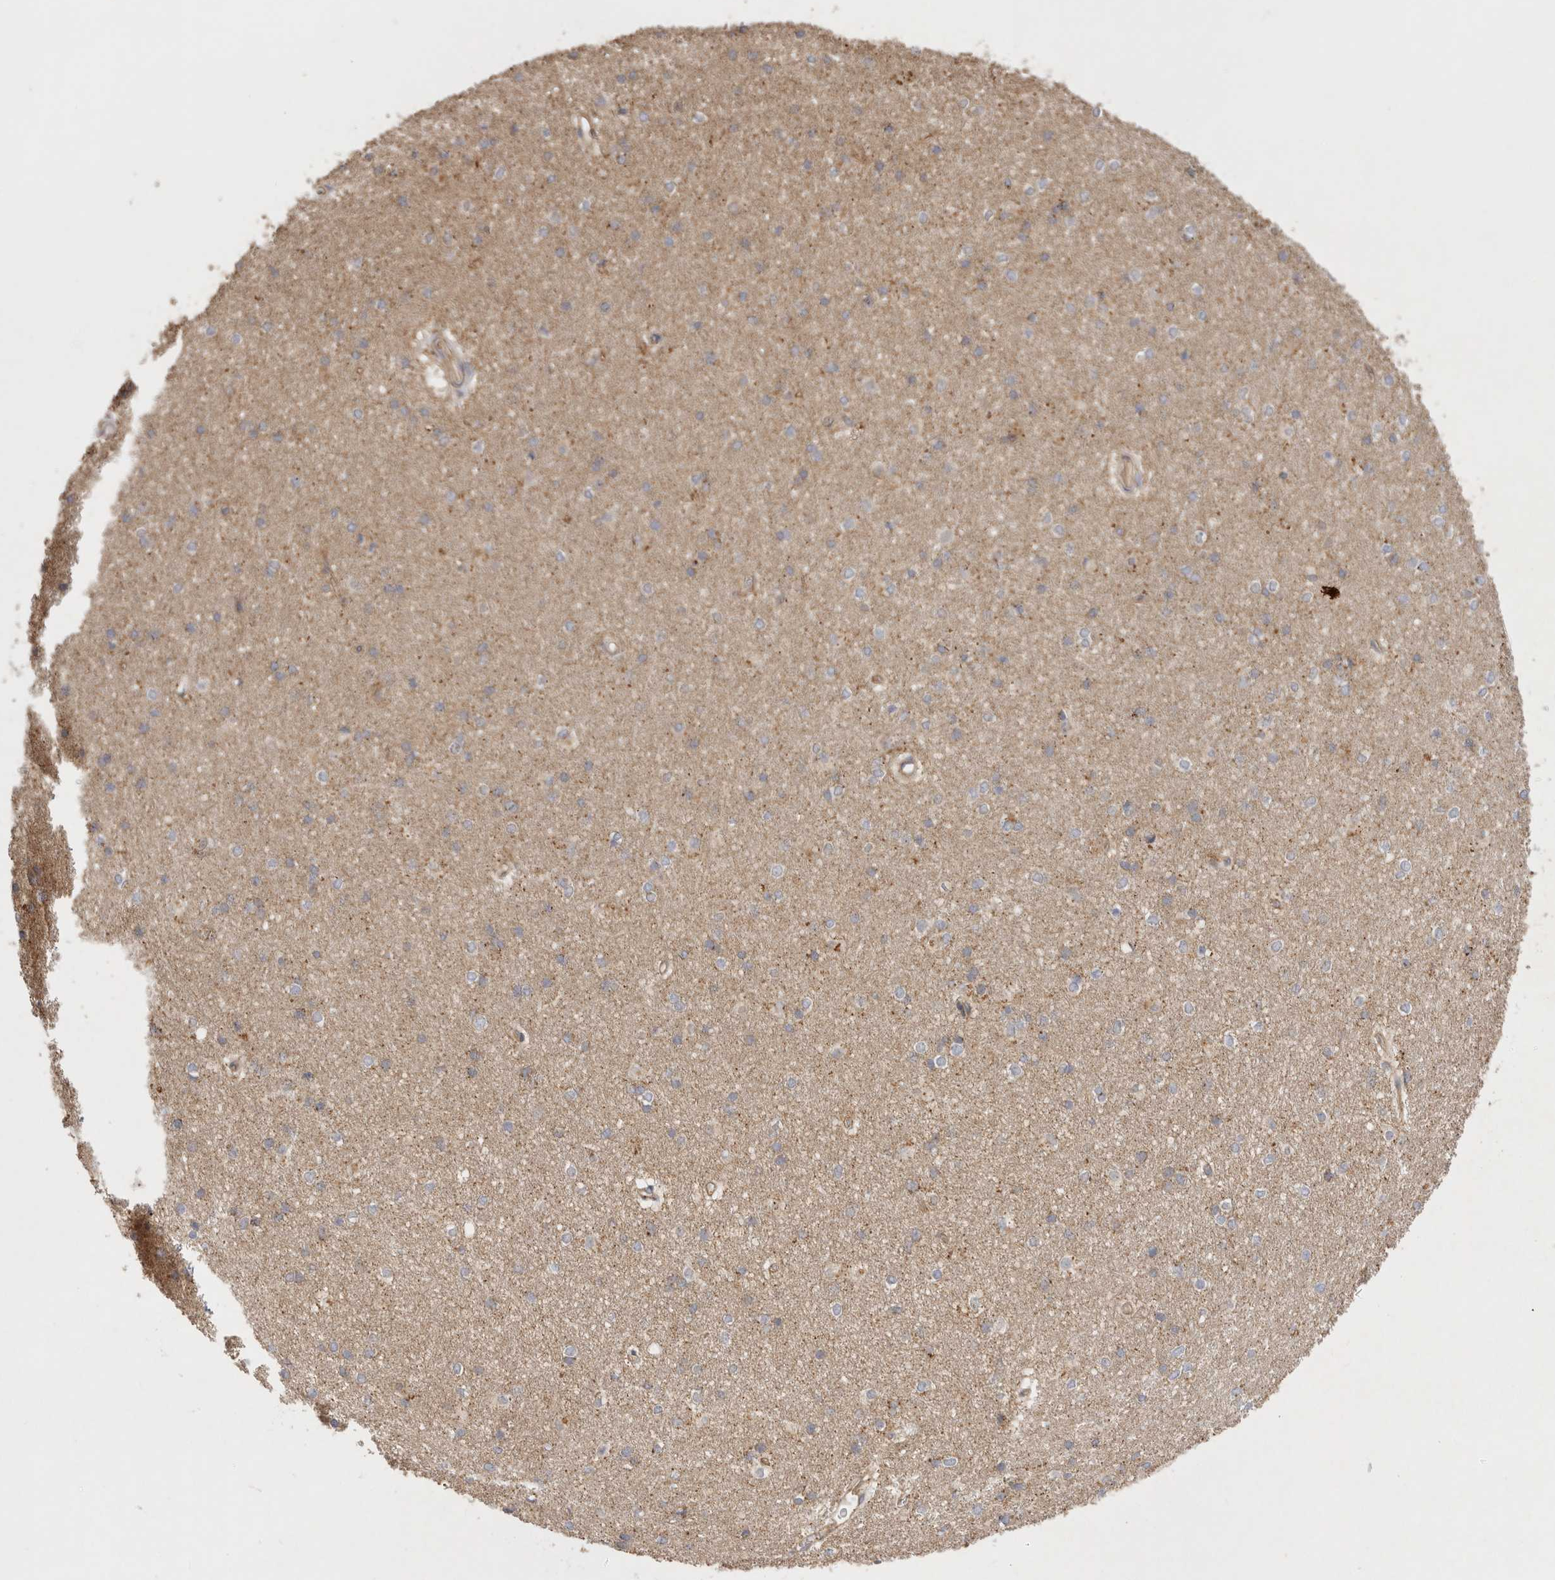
{"staining": {"intensity": "moderate", "quantity": "<25%", "location": "cytoplasmic/membranous"}, "tissue": "caudate", "cell_type": "Glial cells", "image_type": "normal", "snomed": [{"axis": "morphology", "description": "Normal tissue, NOS"}, {"axis": "topography", "description": "Lateral ventricle wall"}], "caption": "This photomicrograph demonstrates IHC staining of benign human caudate, with low moderate cytoplasmic/membranous staining in about <25% of glial cells.", "gene": "CHMP6", "patient": {"sex": "female", "age": 19}}